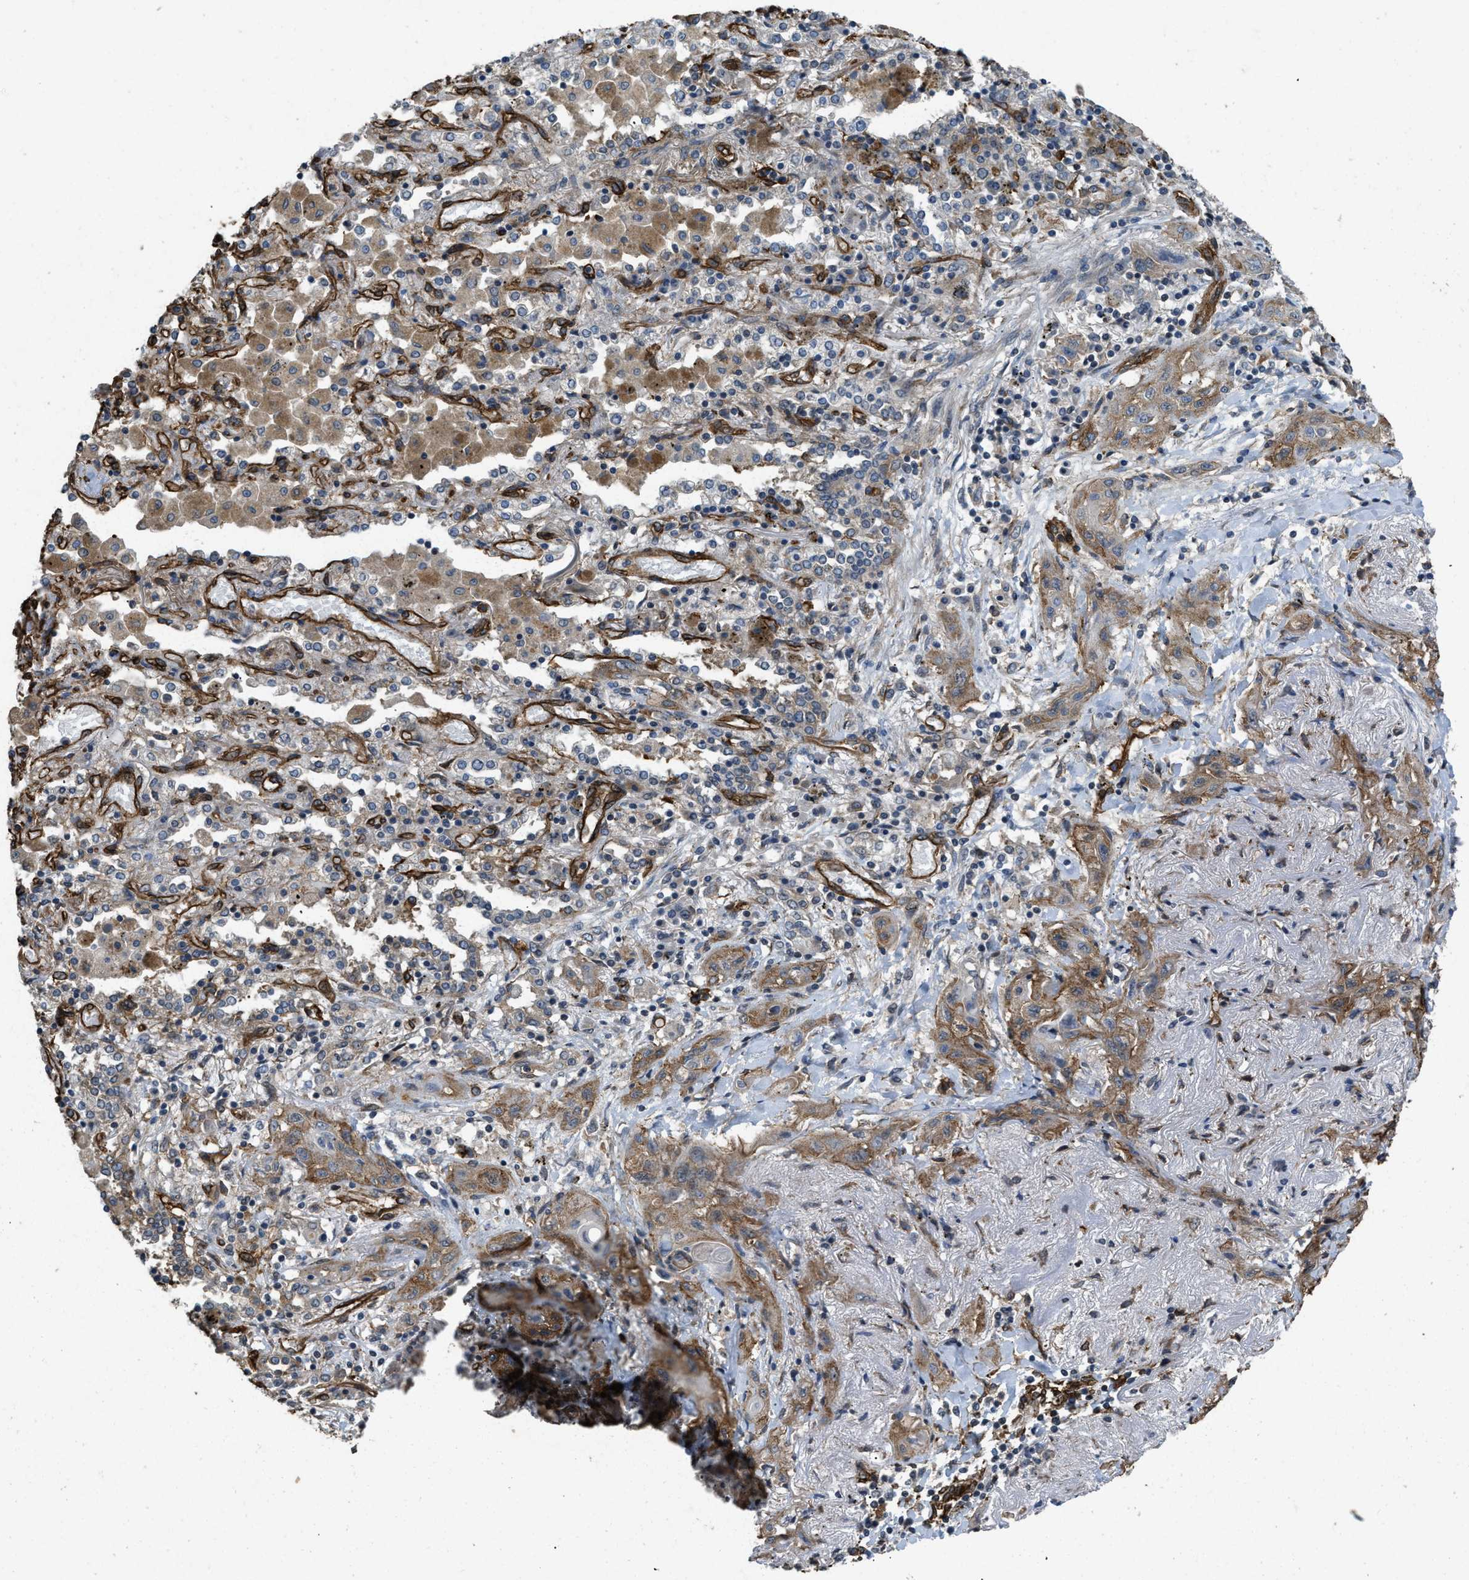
{"staining": {"intensity": "moderate", "quantity": ">75%", "location": "cytoplasmic/membranous"}, "tissue": "lung cancer", "cell_type": "Tumor cells", "image_type": "cancer", "snomed": [{"axis": "morphology", "description": "Squamous cell carcinoma, NOS"}, {"axis": "topography", "description": "Lung"}], "caption": "Protein staining of lung cancer tissue displays moderate cytoplasmic/membranous expression in about >75% of tumor cells. The staining was performed using DAB, with brown indicating positive protein expression. Nuclei are stained blue with hematoxylin.", "gene": "NMB", "patient": {"sex": "female", "age": 47}}